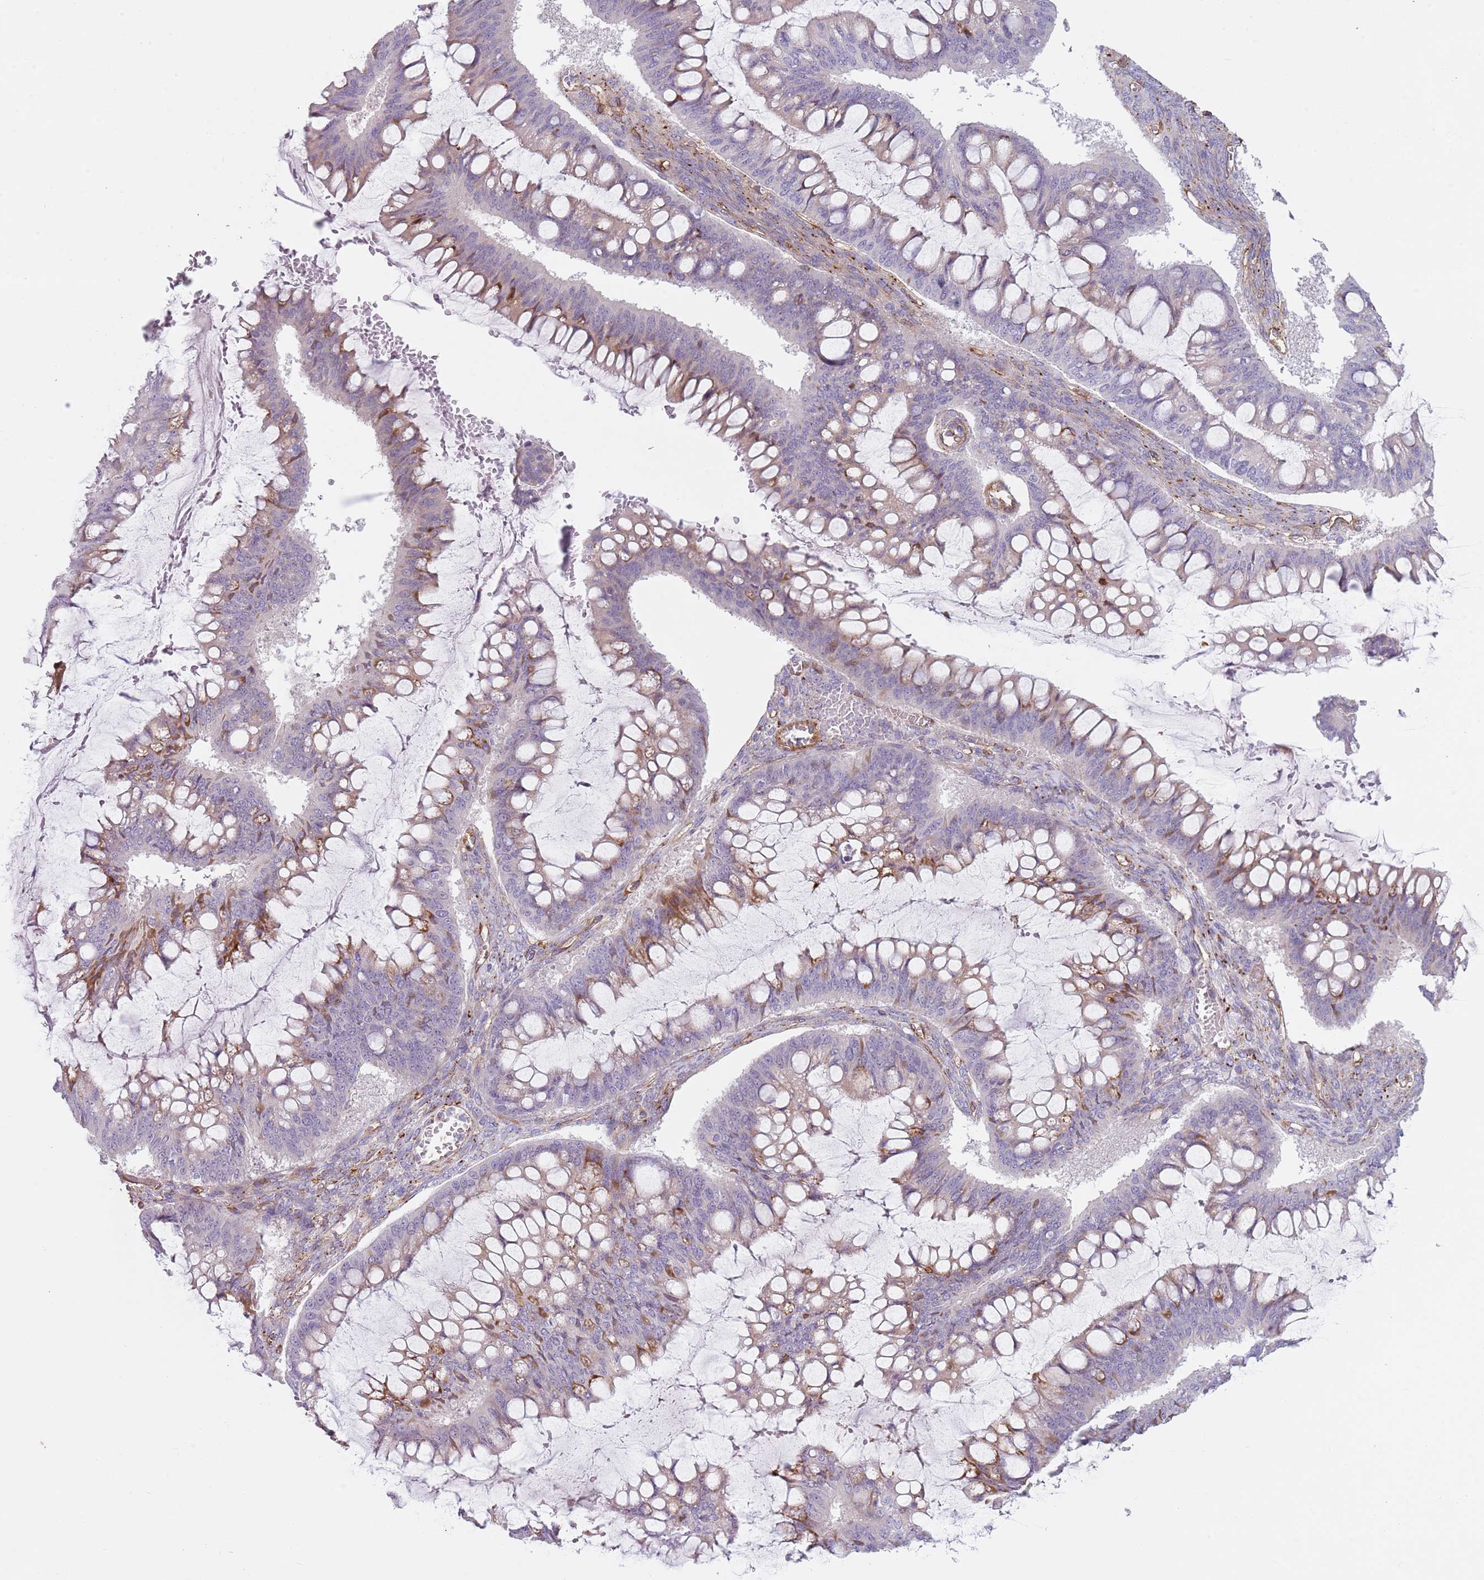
{"staining": {"intensity": "moderate", "quantity": "<25%", "location": "cytoplasmic/membranous"}, "tissue": "ovarian cancer", "cell_type": "Tumor cells", "image_type": "cancer", "snomed": [{"axis": "morphology", "description": "Cystadenocarcinoma, mucinous, NOS"}, {"axis": "topography", "description": "Ovary"}], "caption": "Ovarian cancer was stained to show a protein in brown. There is low levels of moderate cytoplasmic/membranous positivity in about <25% of tumor cells.", "gene": "GNAI3", "patient": {"sex": "female", "age": 73}}